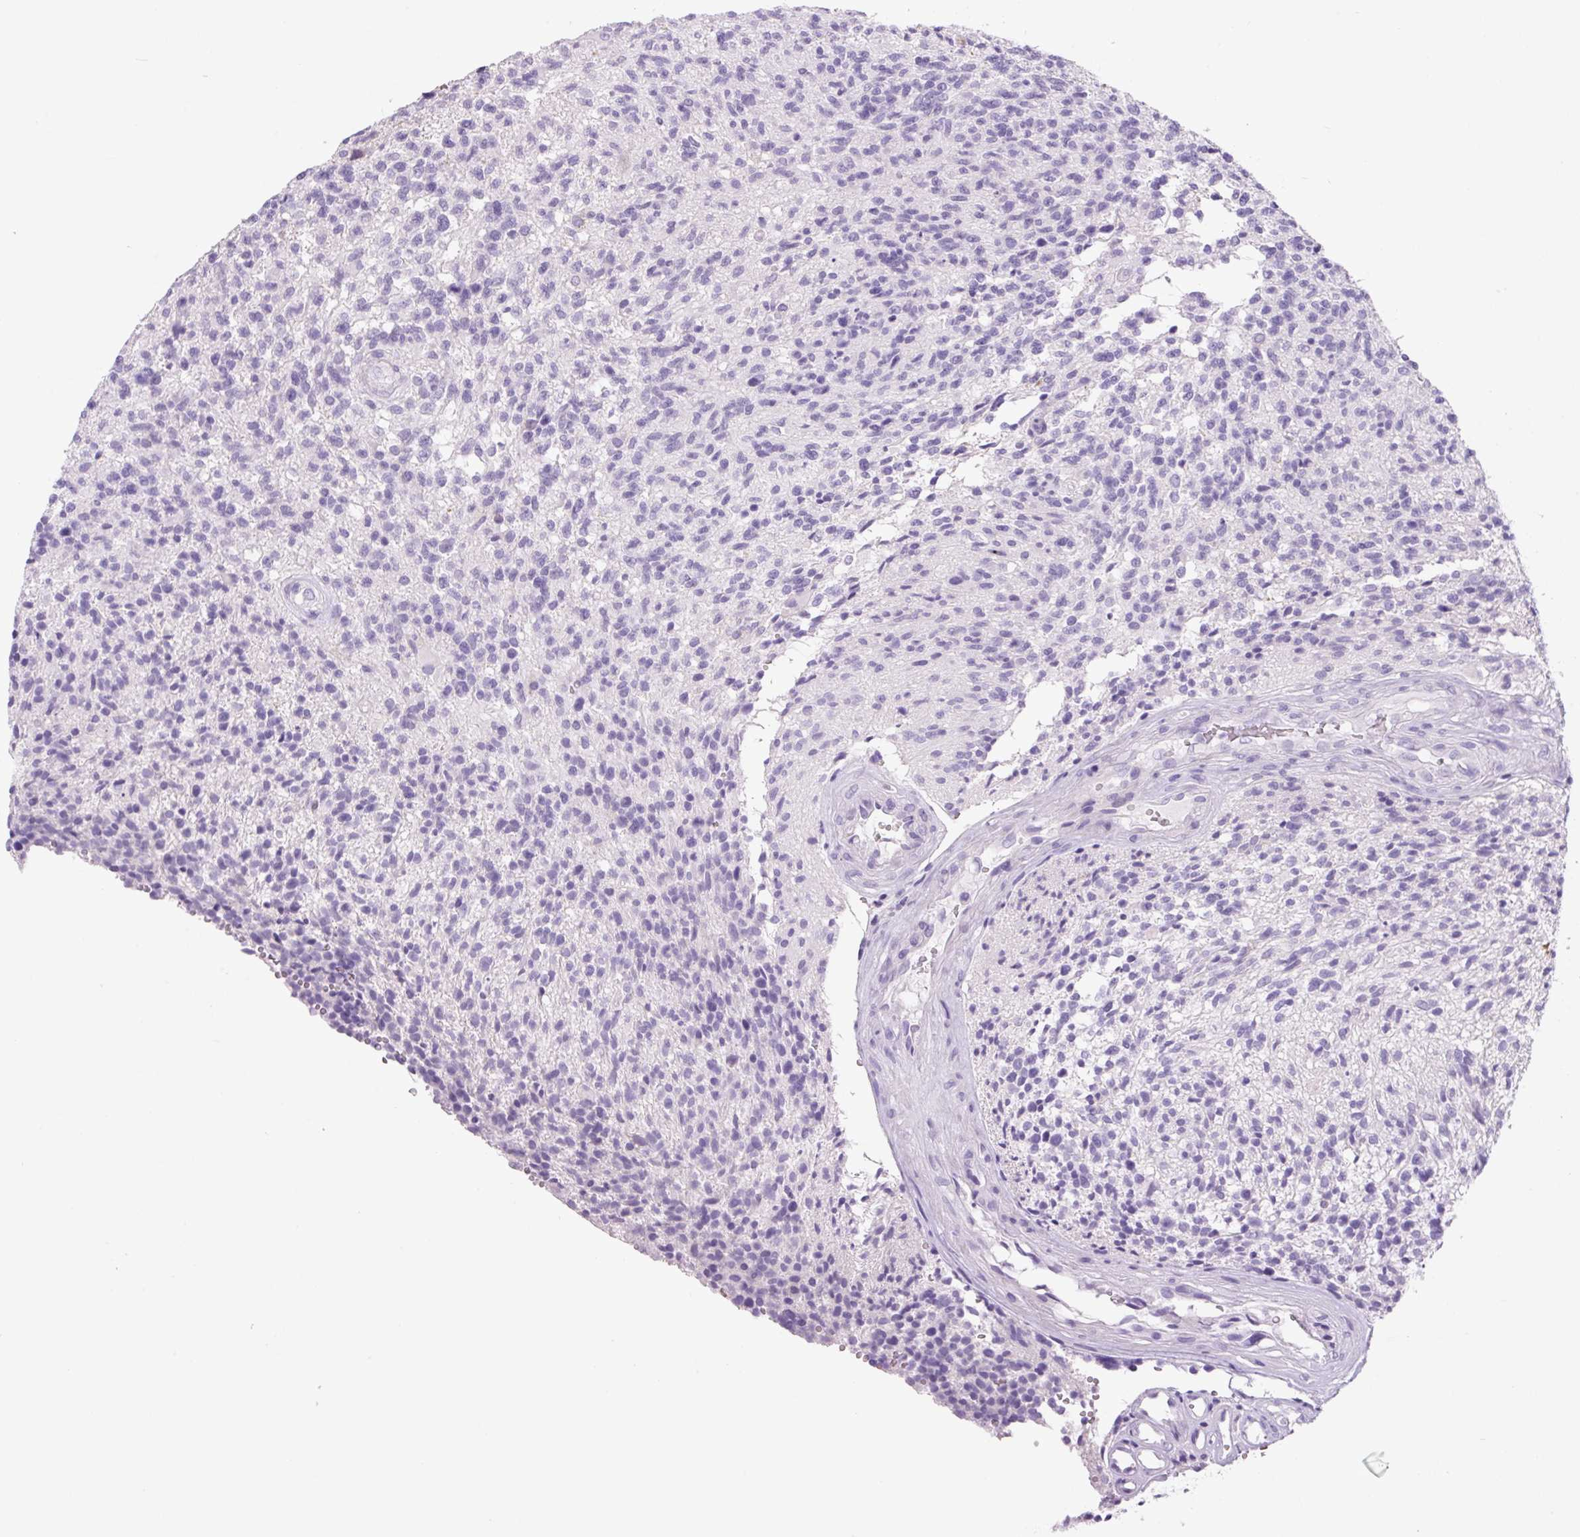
{"staining": {"intensity": "negative", "quantity": "none", "location": "none"}, "tissue": "glioma", "cell_type": "Tumor cells", "image_type": "cancer", "snomed": [{"axis": "morphology", "description": "Glioma, malignant, High grade"}, {"axis": "topography", "description": "Brain"}], "caption": "An image of human malignant glioma (high-grade) is negative for staining in tumor cells.", "gene": "CHGA", "patient": {"sex": "male", "age": 56}}